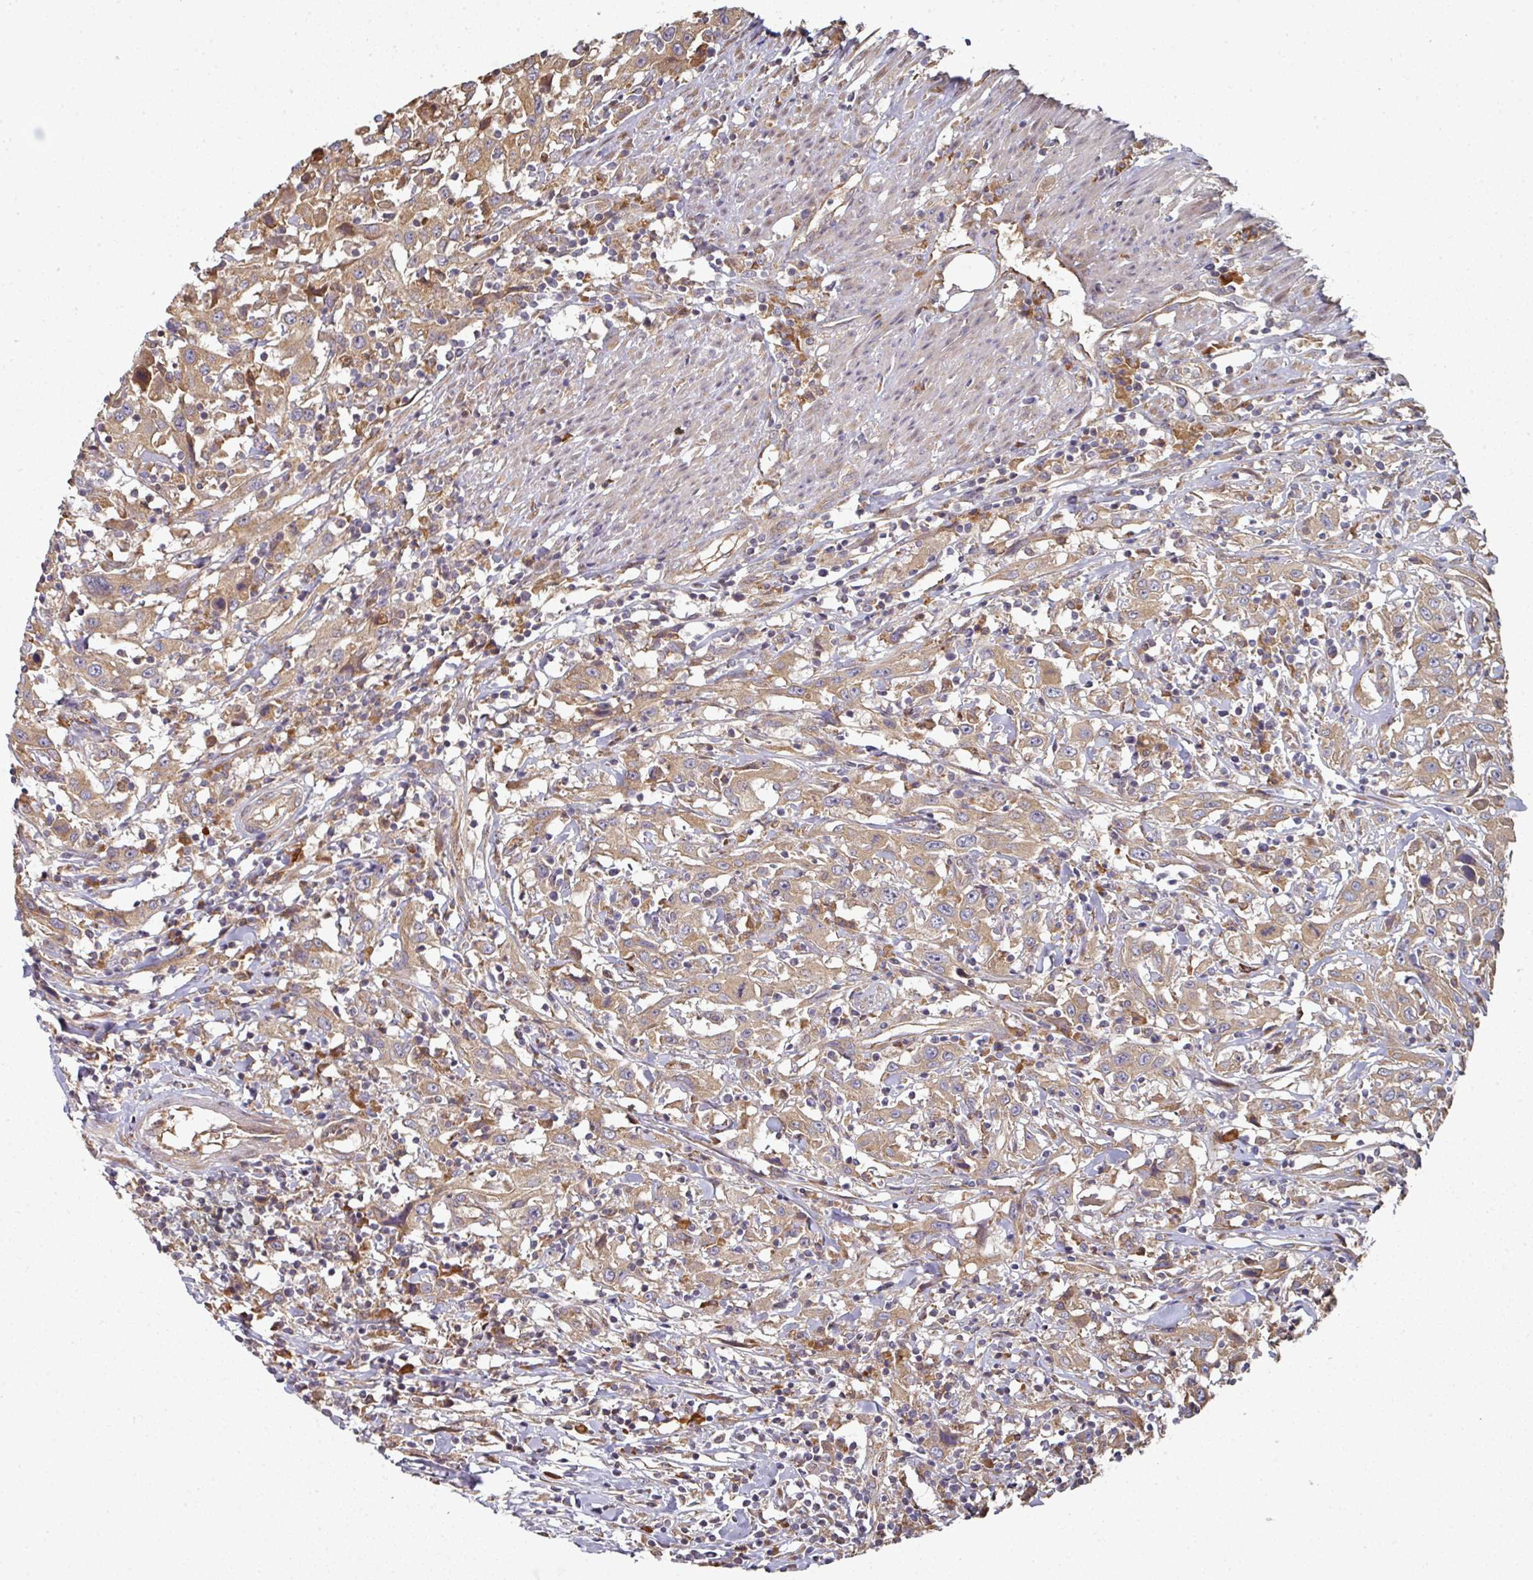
{"staining": {"intensity": "moderate", "quantity": ">75%", "location": "cytoplasmic/membranous"}, "tissue": "urothelial cancer", "cell_type": "Tumor cells", "image_type": "cancer", "snomed": [{"axis": "morphology", "description": "Urothelial carcinoma, High grade"}, {"axis": "topography", "description": "Urinary bladder"}], "caption": "Human high-grade urothelial carcinoma stained with a protein marker demonstrates moderate staining in tumor cells.", "gene": "EDEM2", "patient": {"sex": "male", "age": 61}}